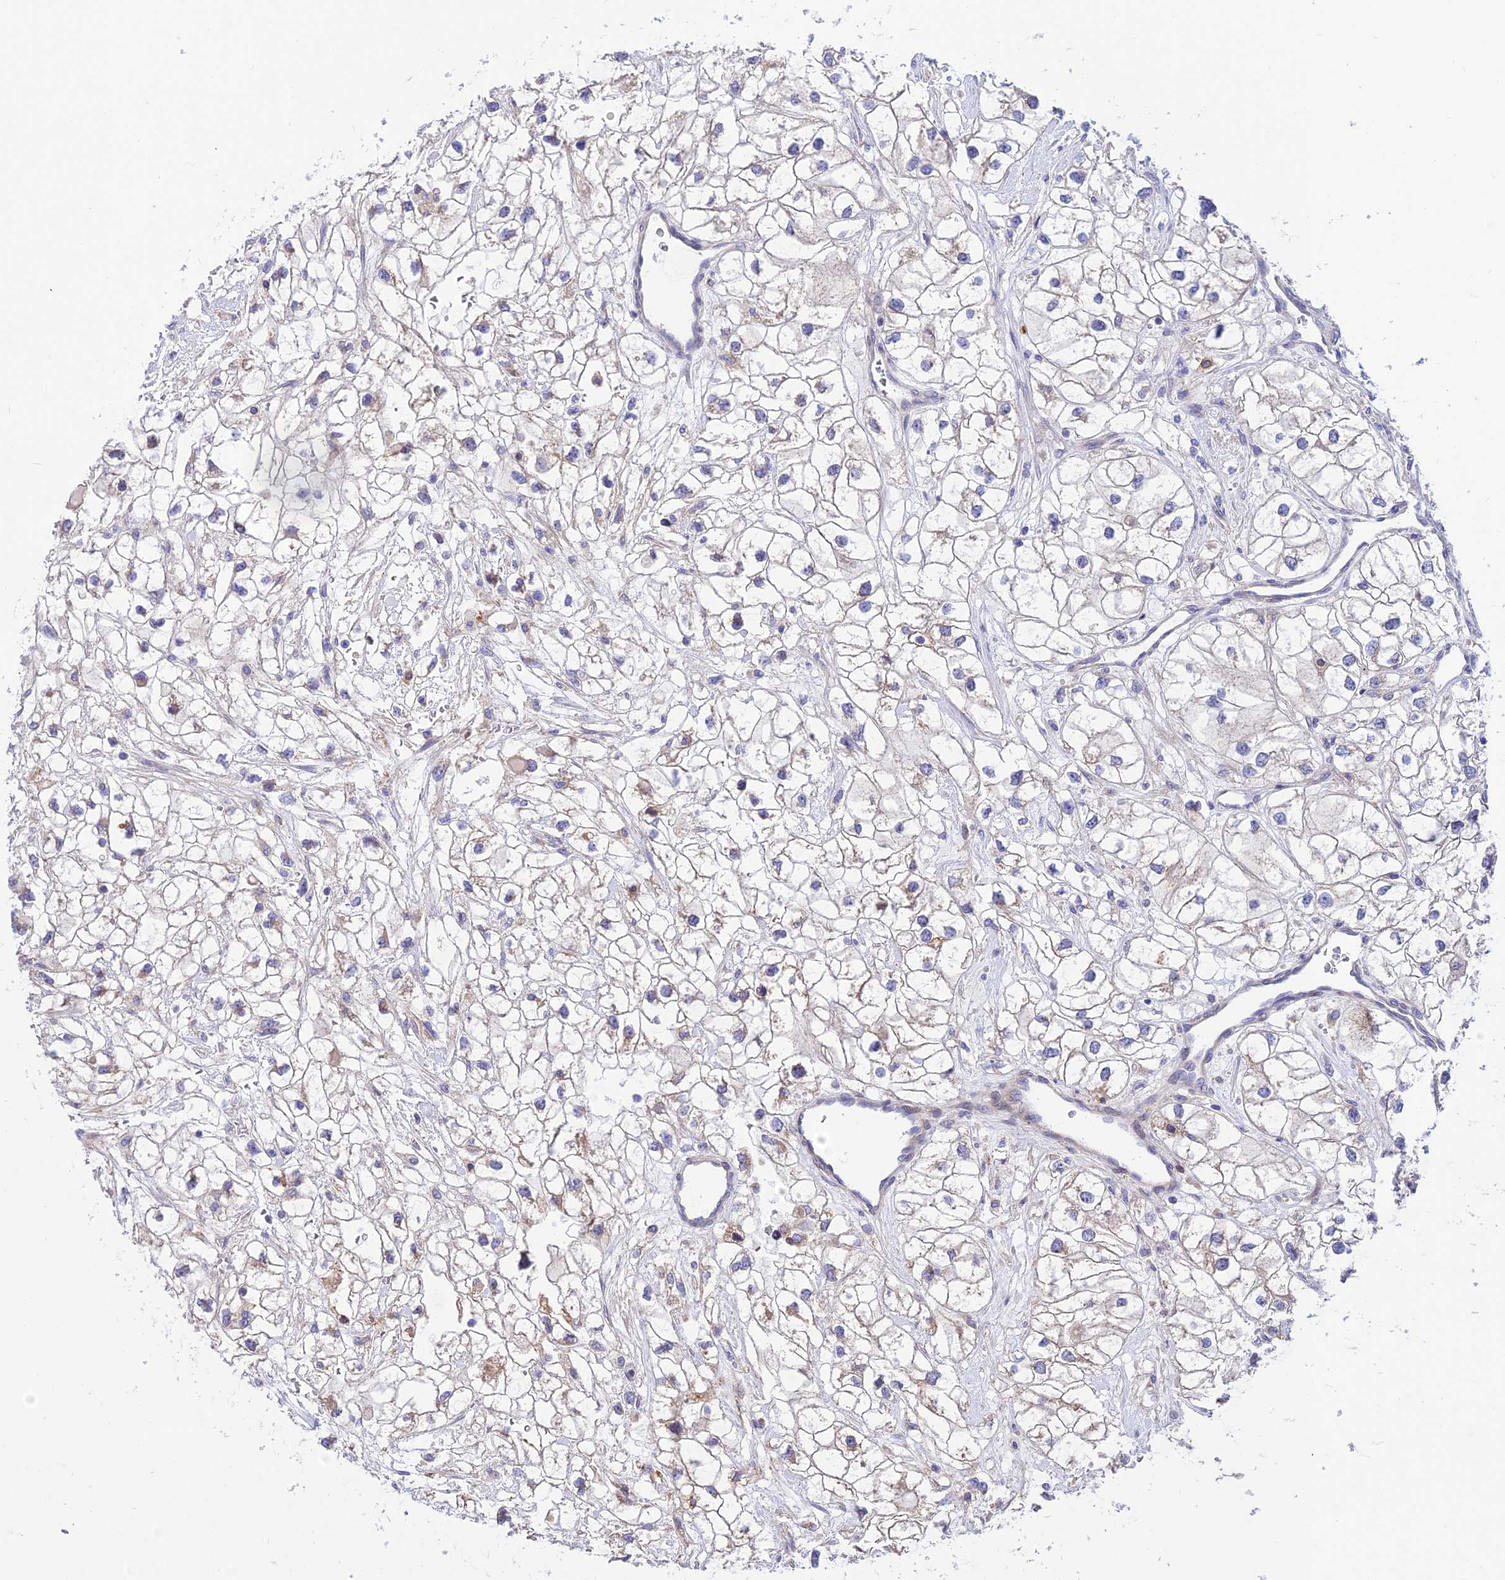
{"staining": {"intensity": "negative", "quantity": "none", "location": "none"}, "tissue": "renal cancer", "cell_type": "Tumor cells", "image_type": "cancer", "snomed": [{"axis": "morphology", "description": "Adenocarcinoma, NOS"}, {"axis": "topography", "description": "Kidney"}], "caption": "Tumor cells show no significant protein staining in adenocarcinoma (renal).", "gene": "TRIM43B", "patient": {"sex": "male", "age": 59}}